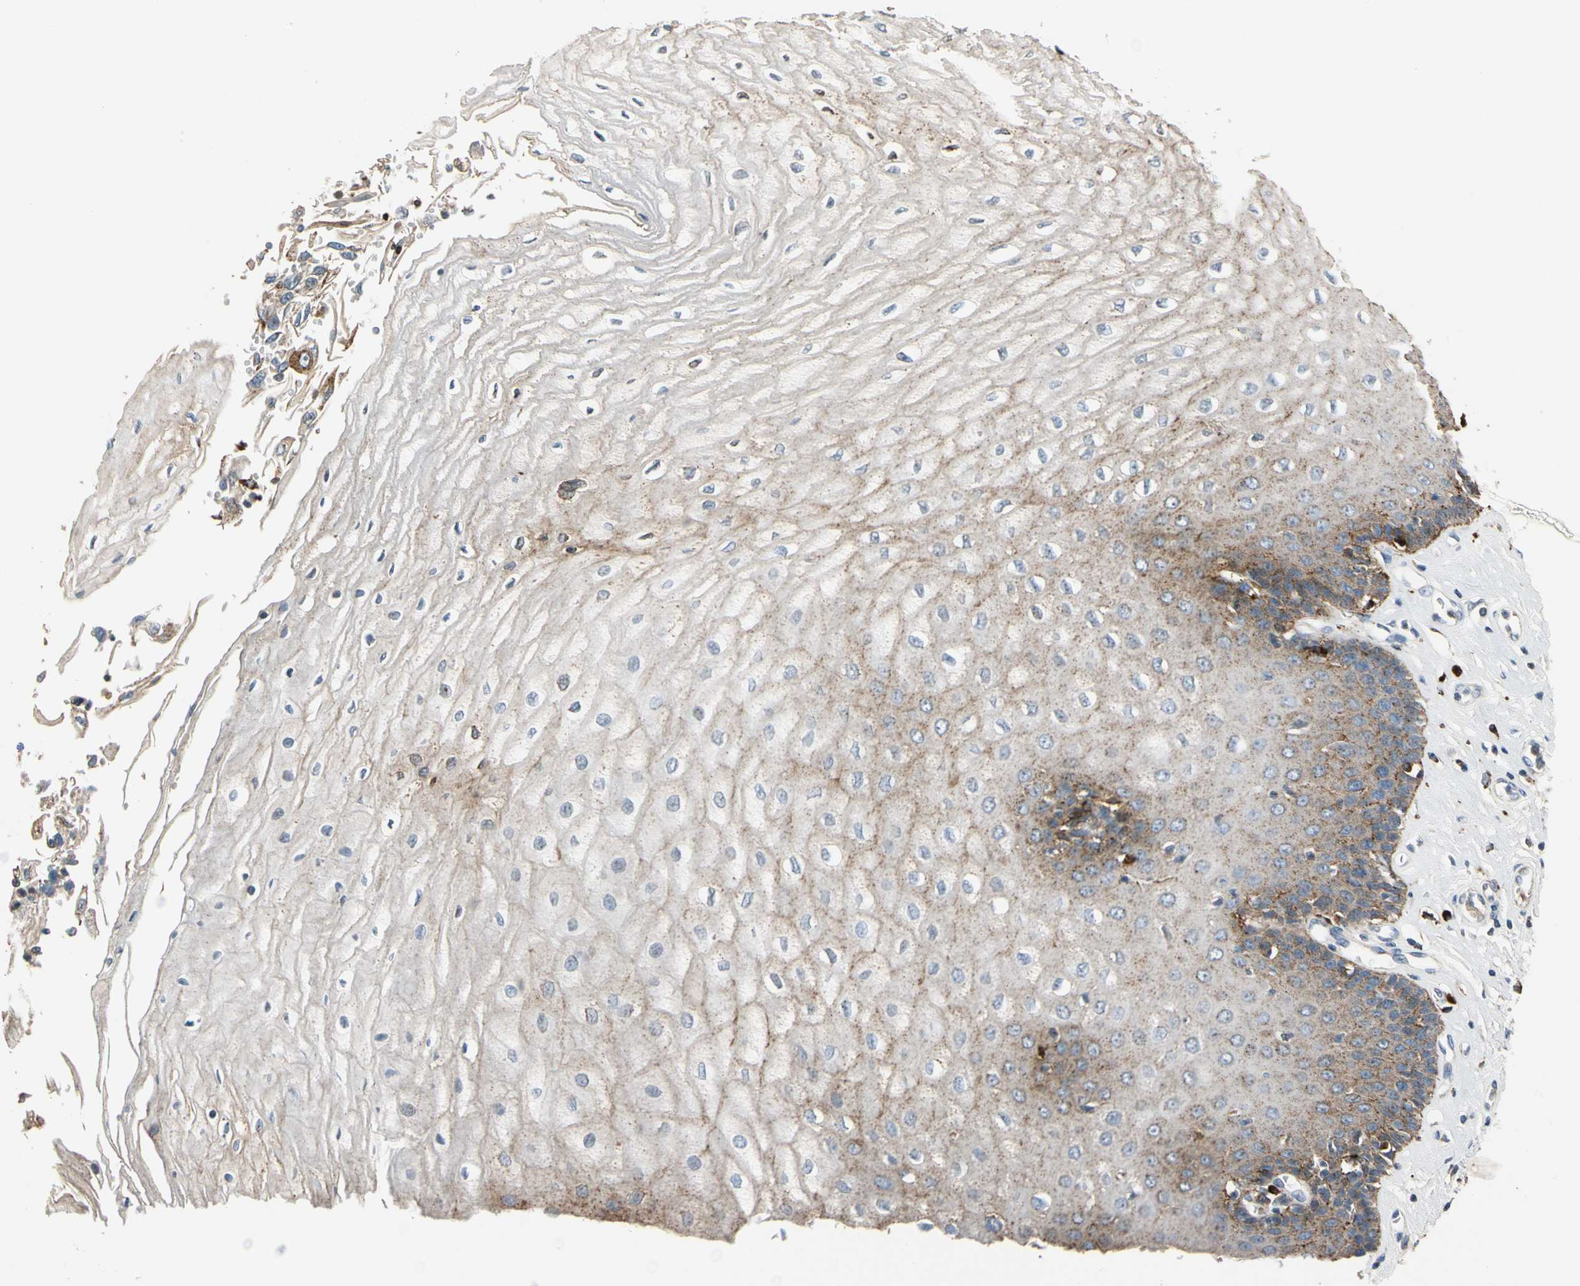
{"staining": {"intensity": "moderate", "quantity": "<25%", "location": "cytoplasmic/membranous"}, "tissue": "esophagus", "cell_type": "Squamous epithelial cells", "image_type": "normal", "snomed": [{"axis": "morphology", "description": "Normal tissue, NOS"}, {"axis": "topography", "description": "Esophagus"}], "caption": "Protein expression by immunohistochemistry (IHC) demonstrates moderate cytoplasmic/membranous positivity in about <25% of squamous epithelial cells in benign esophagus.", "gene": "GM2A", "patient": {"sex": "male", "age": 65}}